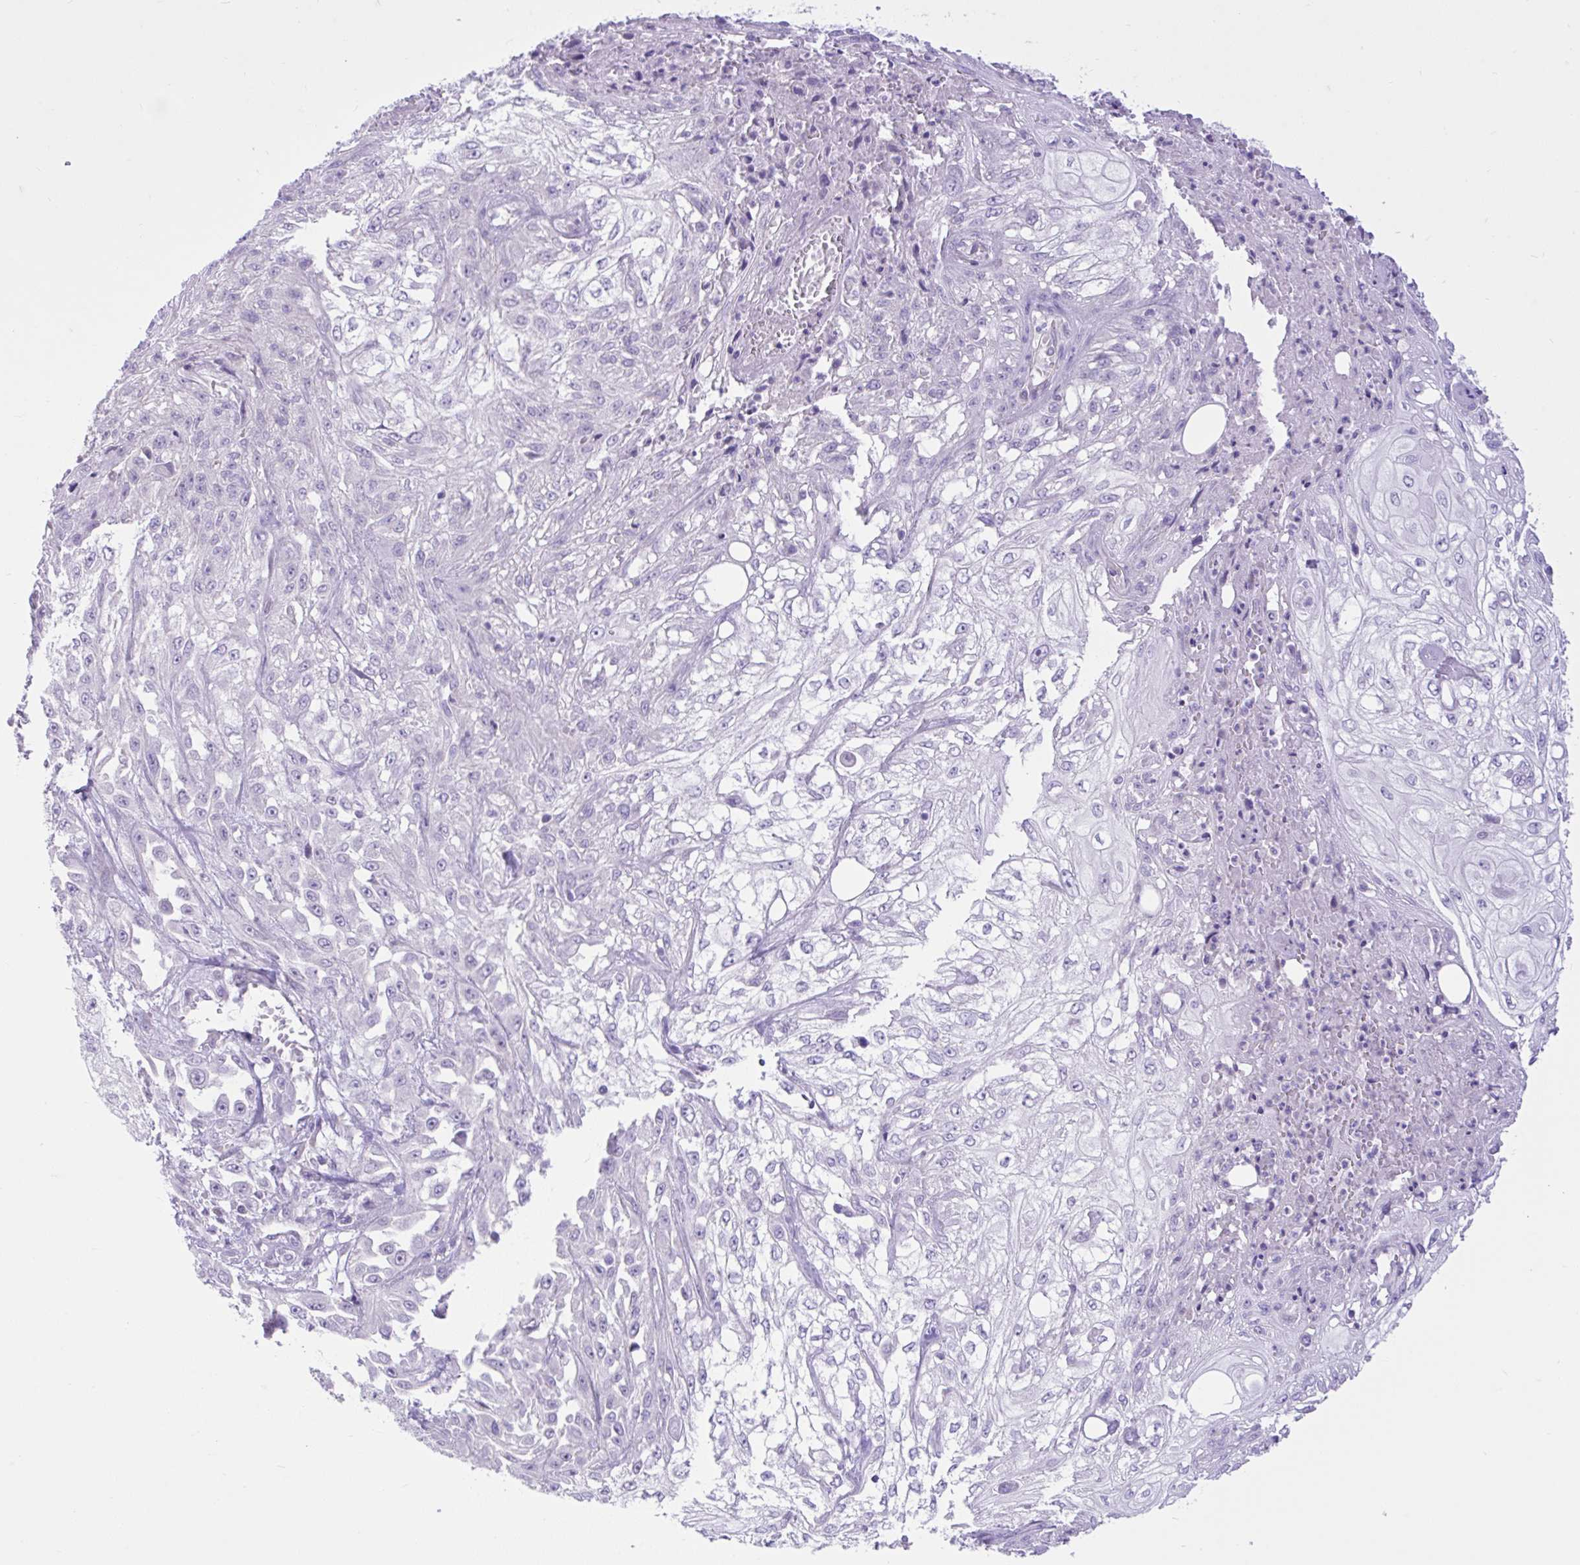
{"staining": {"intensity": "negative", "quantity": "none", "location": "none"}, "tissue": "skin cancer", "cell_type": "Tumor cells", "image_type": "cancer", "snomed": [{"axis": "morphology", "description": "Squamous cell carcinoma, NOS"}, {"axis": "morphology", "description": "Squamous cell carcinoma, metastatic, NOS"}, {"axis": "topography", "description": "Skin"}, {"axis": "topography", "description": "Lymph node"}], "caption": "The immunohistochemistry image has no significant expression in tumor cells of skin cancer tissue. The staining was performed using DAB (3,3'-diaminobenzidine) to visualize the protein expression in brown, while the nuclei were stained in blue with hematoxylin (Magnification: 20x).", "gene": "ZNF101", "patient": {"sex": "male", "age": 75}}